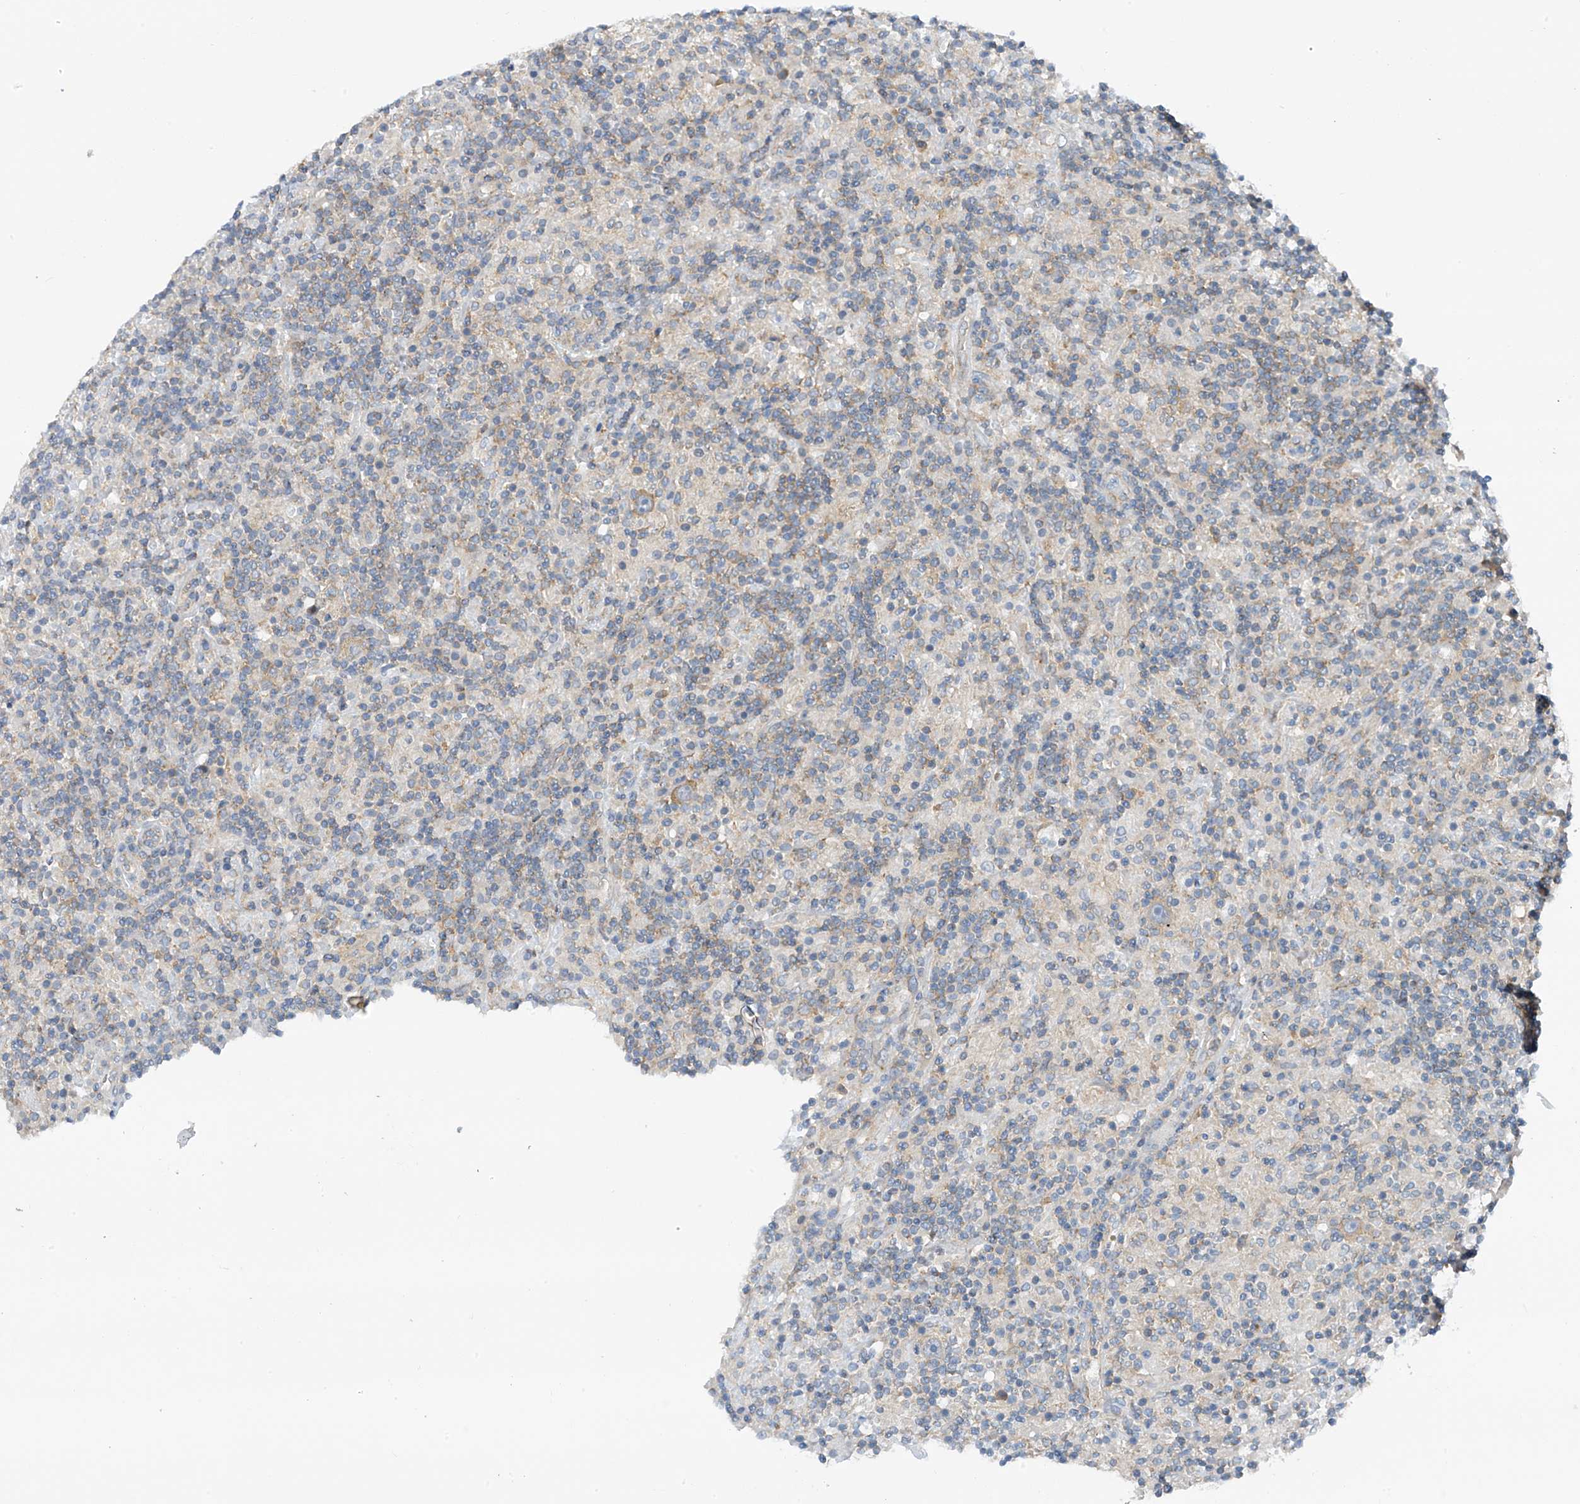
{"staining": {"intensity": "weak", "quantity": "<25%", "location": "cytoplasmic/membranous"}, "tissue": "lymphoma", "cell_type": "Tumor cells", "image_type": "cancer", "snomed": [{"axis": "morphology", "description": "Hodgkin's disease, NOS"}, {"axis": "topography", "description": "Lymph node"}], "caption": "Human Hodgkin's disease stained for a protein using immunohistochemistry (IHC) reveals no staining in tumor cells.", "gene": "REPS1", "patient": {"sex": "male", "age": 70}}